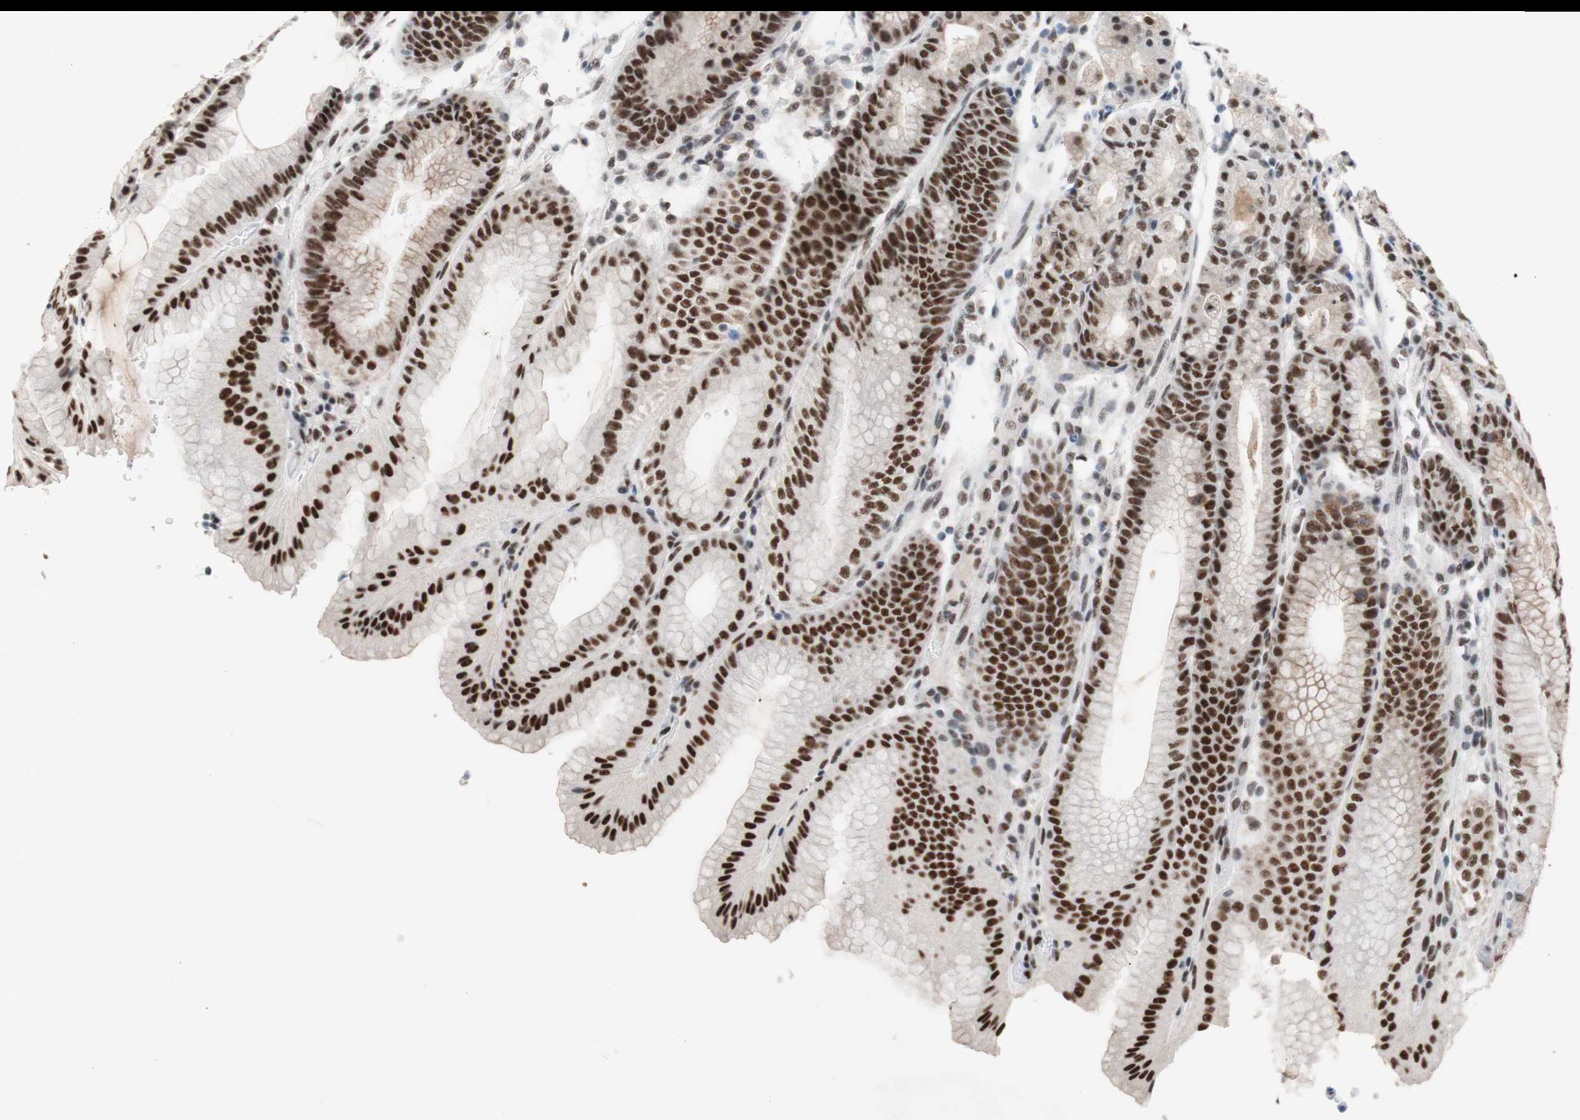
{"staining": {"intensity": "strong", "quantity": ">75%", "location": "nuclear"}, "tissue": "stomach", "cell_type": "Glandular cells", "image_type": "normal", "snomed": [{"axis": "morphology", "description": "Normal tissue, NOS"}, {"axis": "topography", "description": "Stomach, lower"}], "caption": "Immunohistochemistry (DAB) staining of unremarkable human stomach shows strong nuclear protein positivity in about >75% of glandular cells.", "gene": "PRPF19", "patient": {"sex": "male", "age": 71}}